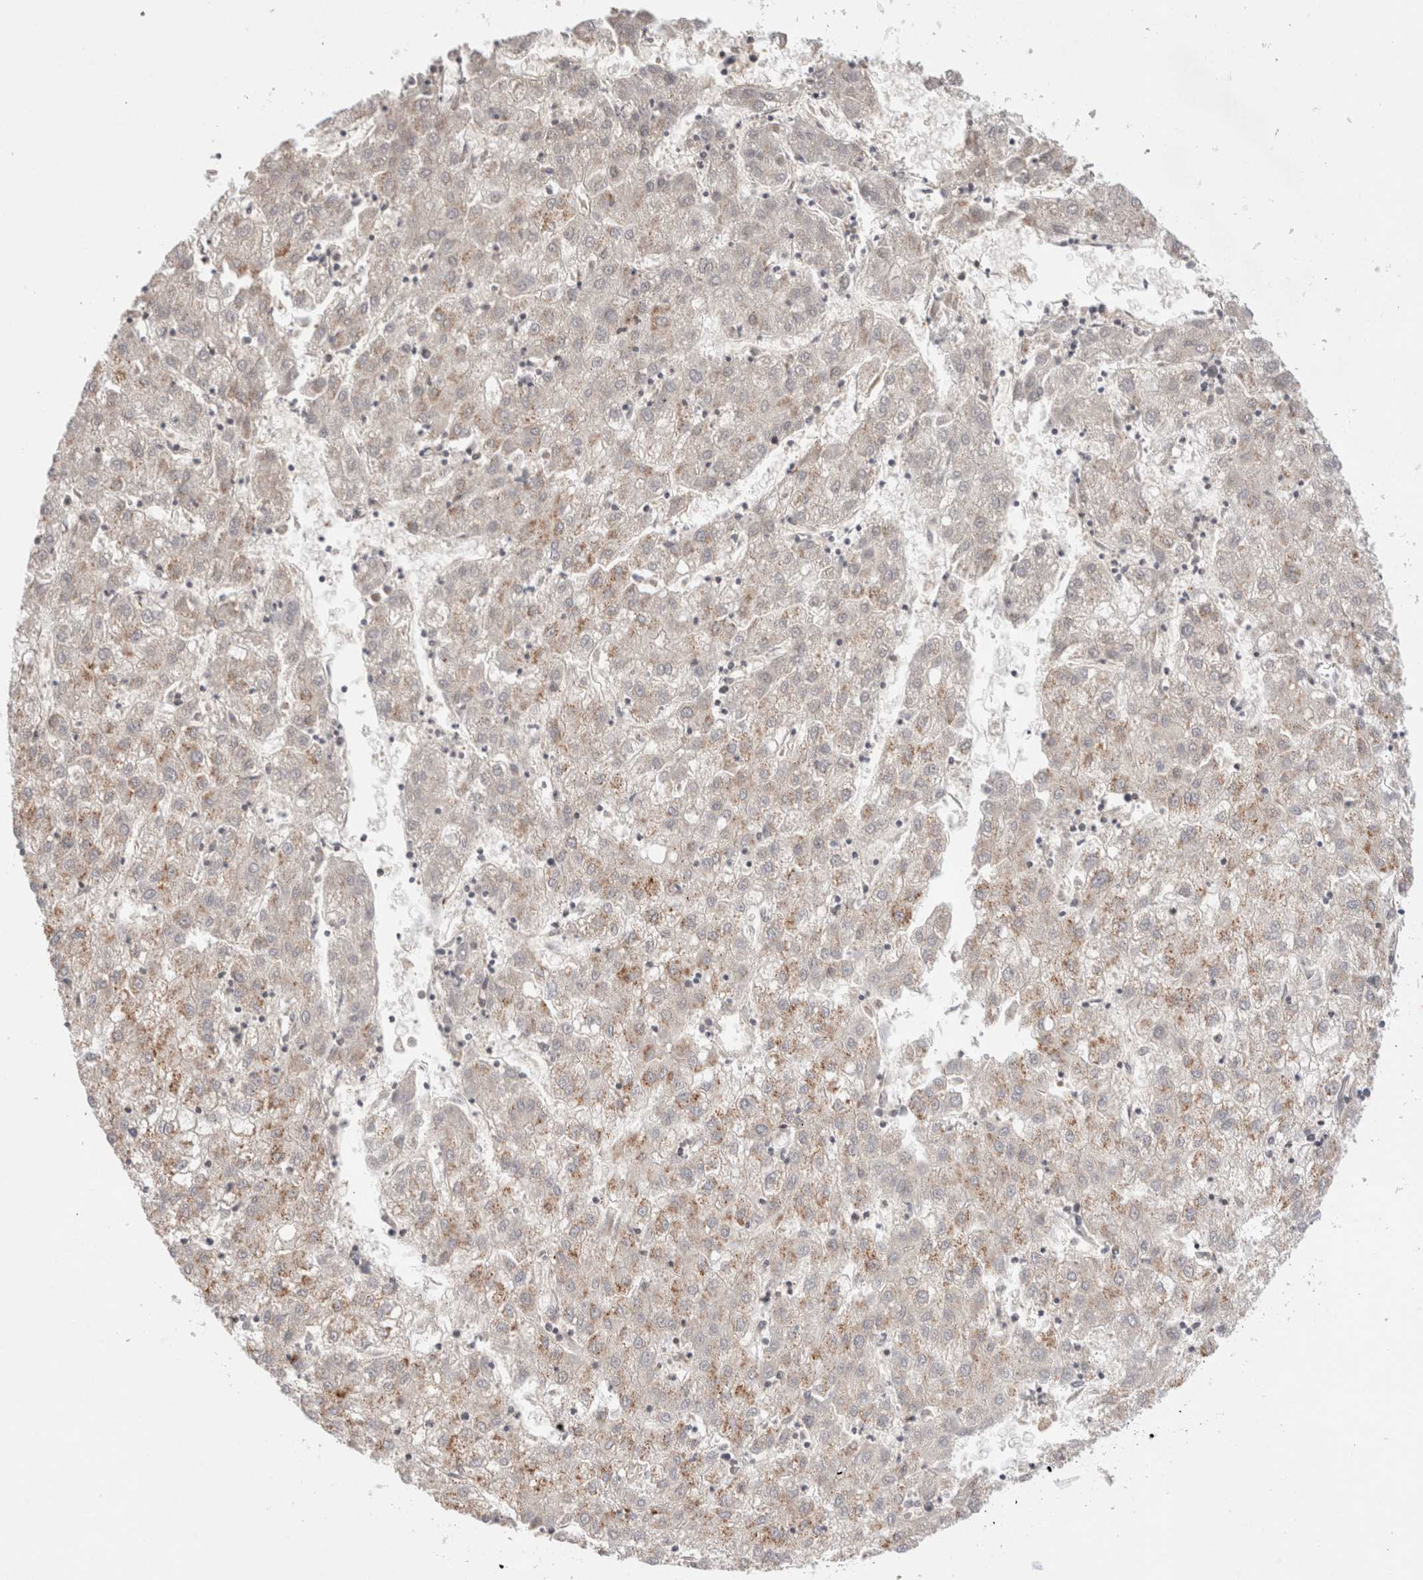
{"staining": {"intensity": "moderate", "quantity": "<25%", "location": "cytoplasmic/membranous"}, "tissue": "liver cancer", "cell_type": "Tumor cells", "image_type": "cancer", "snomed": [{"axis": "morphology", "description": "Carcinoma, Hepatocellular, NOS"}, {"axis": "topography", "description": "Liver"}], "caption": "The image demonstrates a brown stain indicating the presence of a protein in the cytoplasmic/membranous of tumor cells in hepatocellular carcinoma (liver).", "gene": "SIKE1", "patient": {"sex": "male", "age": 72}}